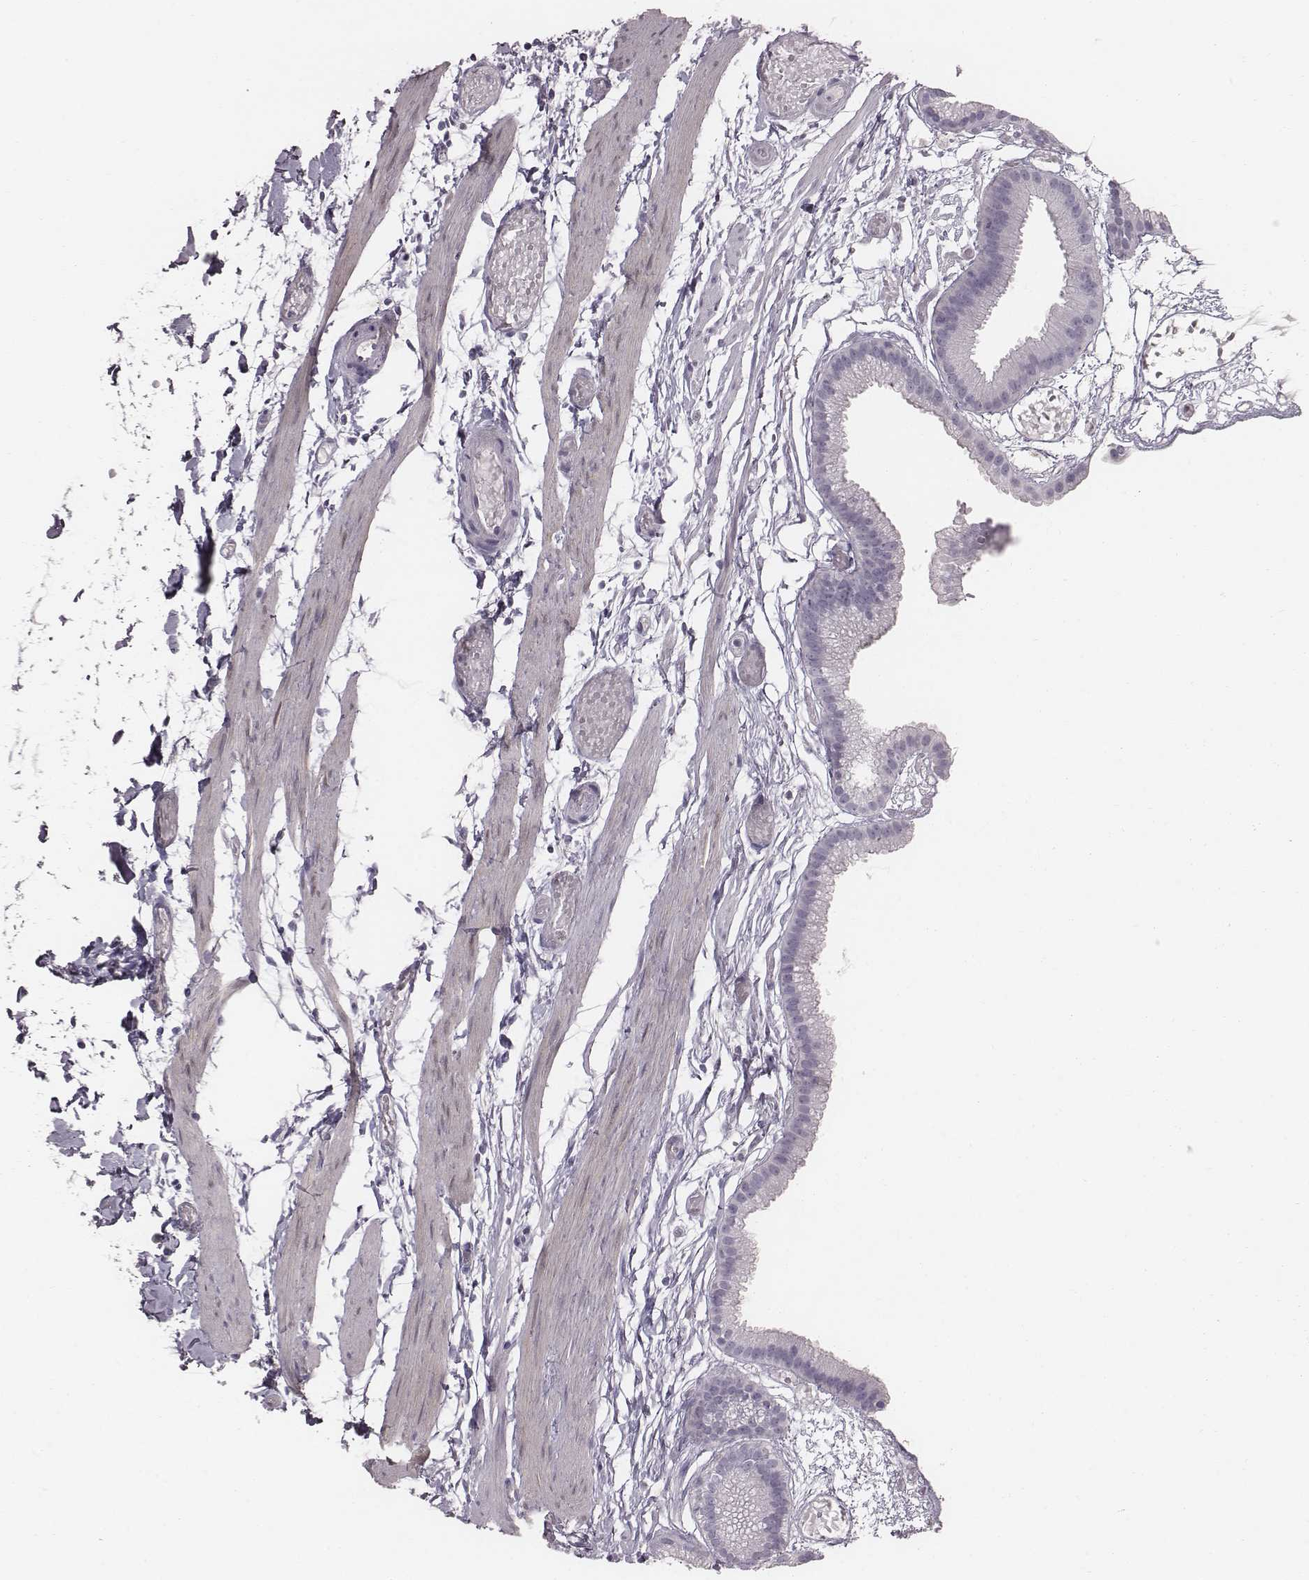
{"staining": {"intensity": "negative", "quantity": "none", "location": "none"}, "tissue": "gallbladder", "cell_type": "Glandular cells", "image_type": "normal", "snomed": [{"axis": "morphology", "description": "Normal tissue, NOS"}, {"axis": "topography", "description": "Gallbladder"}], "caption": "Photomicrograph shows no significant protein staining in glandular cells of unremarkable gallbladder. The staining is performed using DAB (3,3'-diaminobenzidine) brown chromogen with nuclei counter-stained in using hematoxylin.", "gene": "ENSG00000284762", "patient": {"sex": "female", "age": 45}}